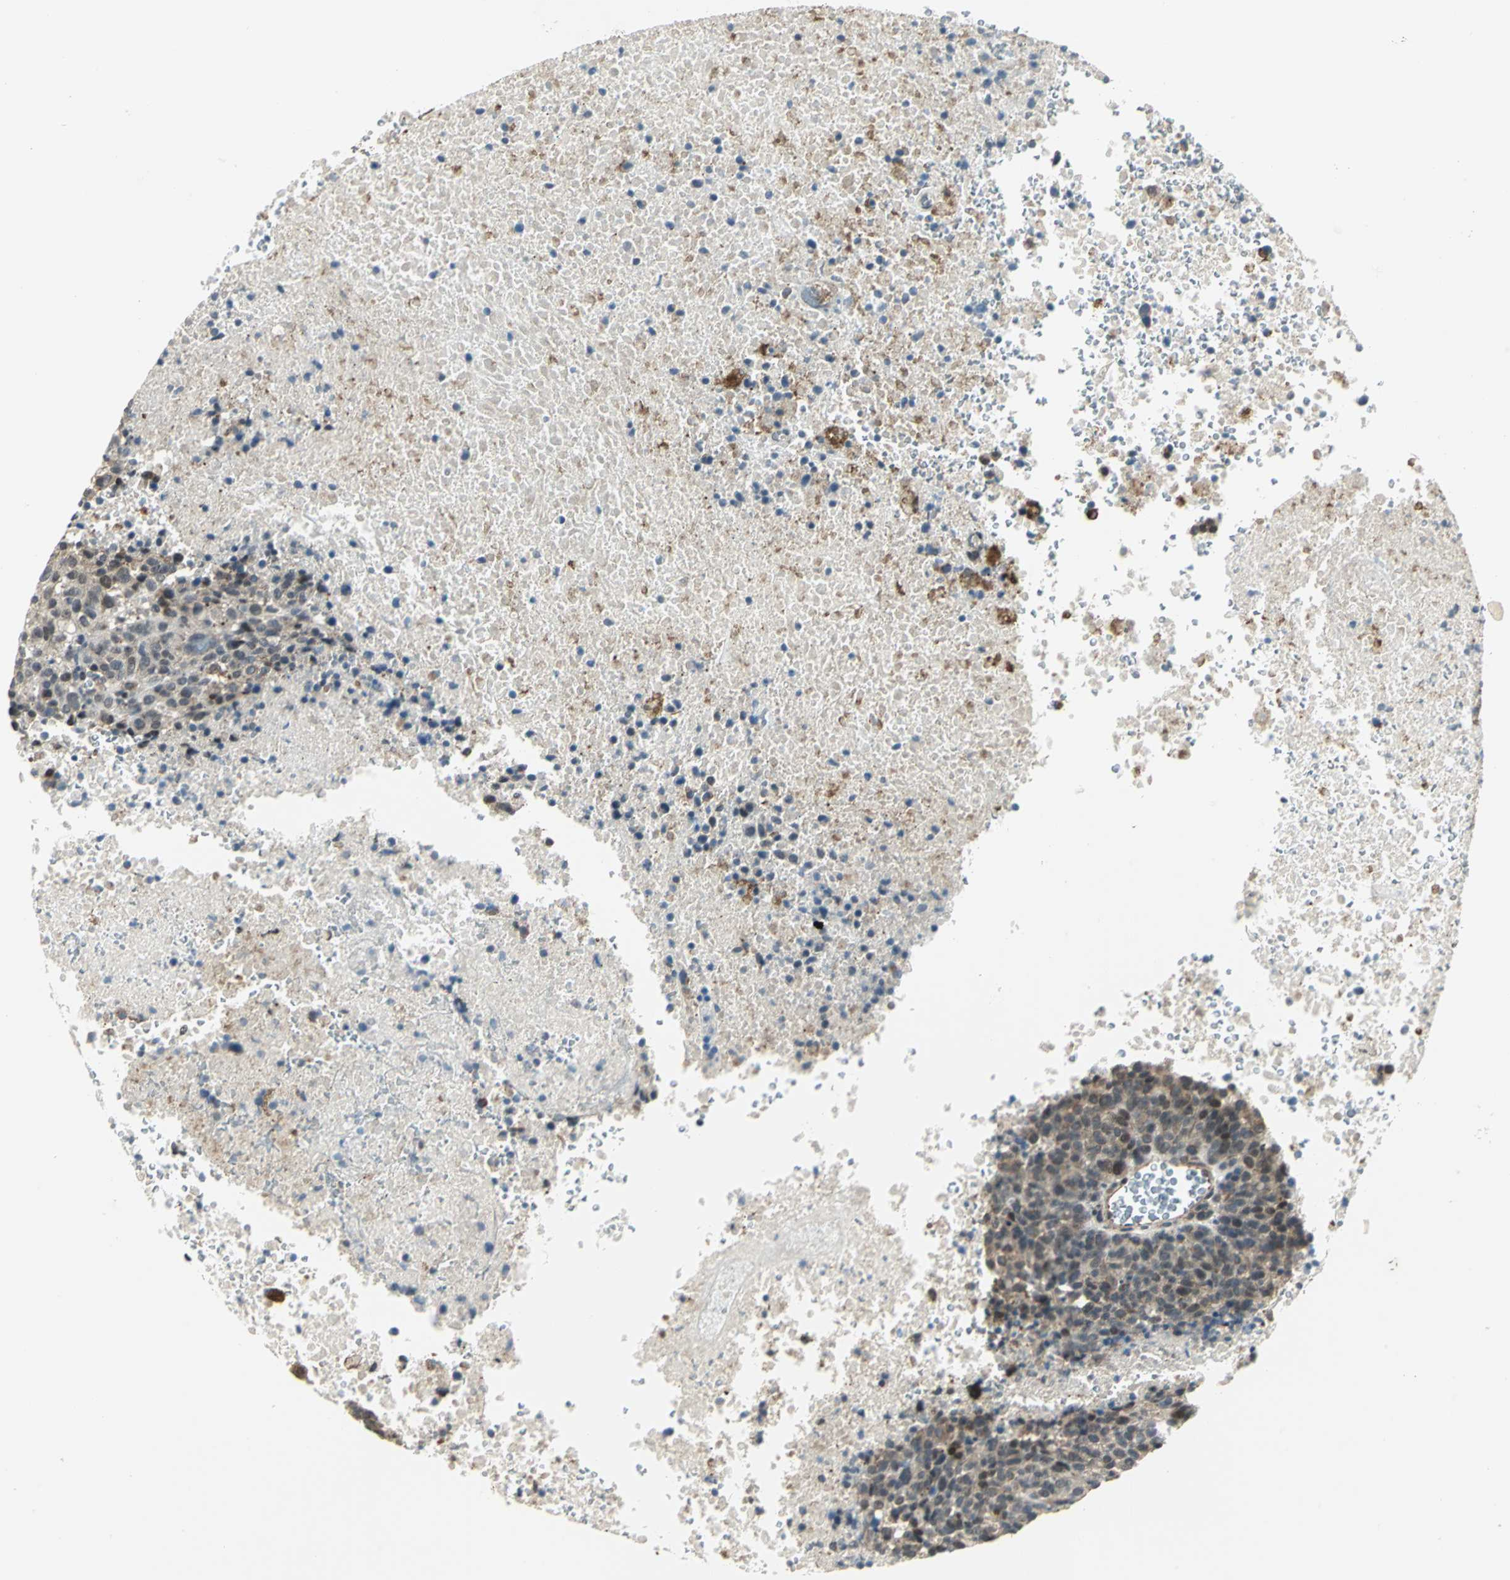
{"staining": {"intensity": "weak", "quantity": ">75%", "location": "cytoplasmic/membranous,nuclear"}, "tissue": "melanoma", "cell_type": "Tumor cells", "image_type": "cancer", "snomed": [{"axis": "morphology", "description": "Malignant melanoma, Metastatic site"}, {"axis": "topography", "description": "Cerebral cortex"}], "caption": "Immunohistochemistry (IHC) staining of malignant melanoma (metastatic site), which exhibits low levels of weak cytoplasmic/membranous and nuclear staining in approximately >75% of tumor cells indicating weak cytoplasmic/membranous and nuclear protein expression. The staining was performed using DAB (3,3'-diaminobenzidine) (brown) for protein detection and nuclei were counterstained in hematoxylin (blue).", "gene": "PLAGL2", "patient": {"sex": "female", "age": 52}}